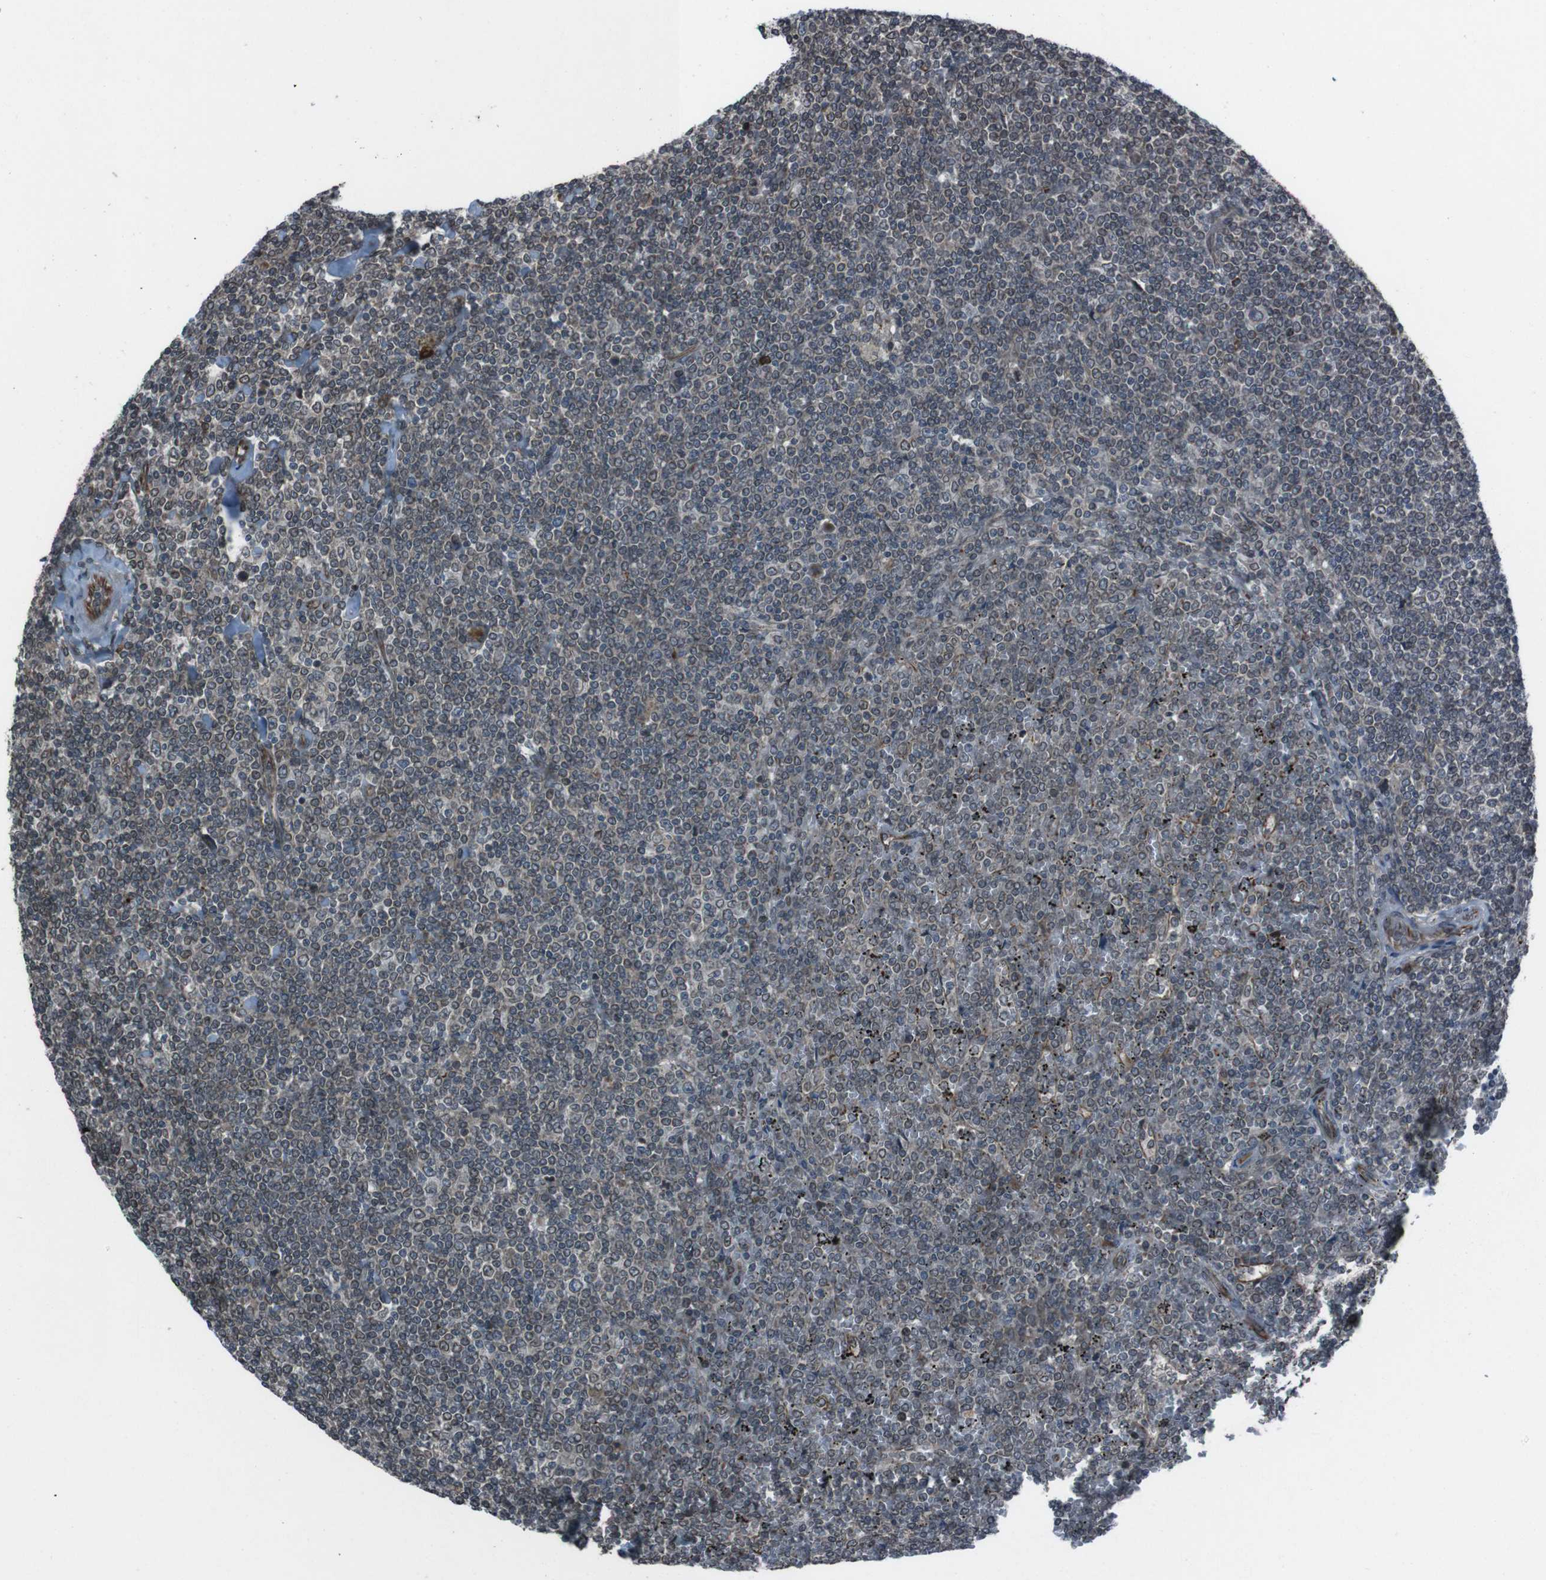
{"staining": {"intensity": "moderate", "quantity": "25%-75%", "location": "nuclear"}, "tissue": "lymphoma", "cell_type": "Tumor cells", "image_type": "cancer", "snomed": [{"axis": "morphology", "description": "Malignant lymphoma, non-Hodgkin's type, Low grade"}, {"axis": "topography", "description": "Spleen"}], "caption": "IHC micrograph of neoplastic tissue: lymphoma stained using immunohistochemistry (IHC) demonstrates medium levels of moderate protein expression localized specifically in the nuclear of tumor cells, appearing as a nuclear brown color.", "gene": "SS18L1", "patient": {"sex": "female", "age": 19}}